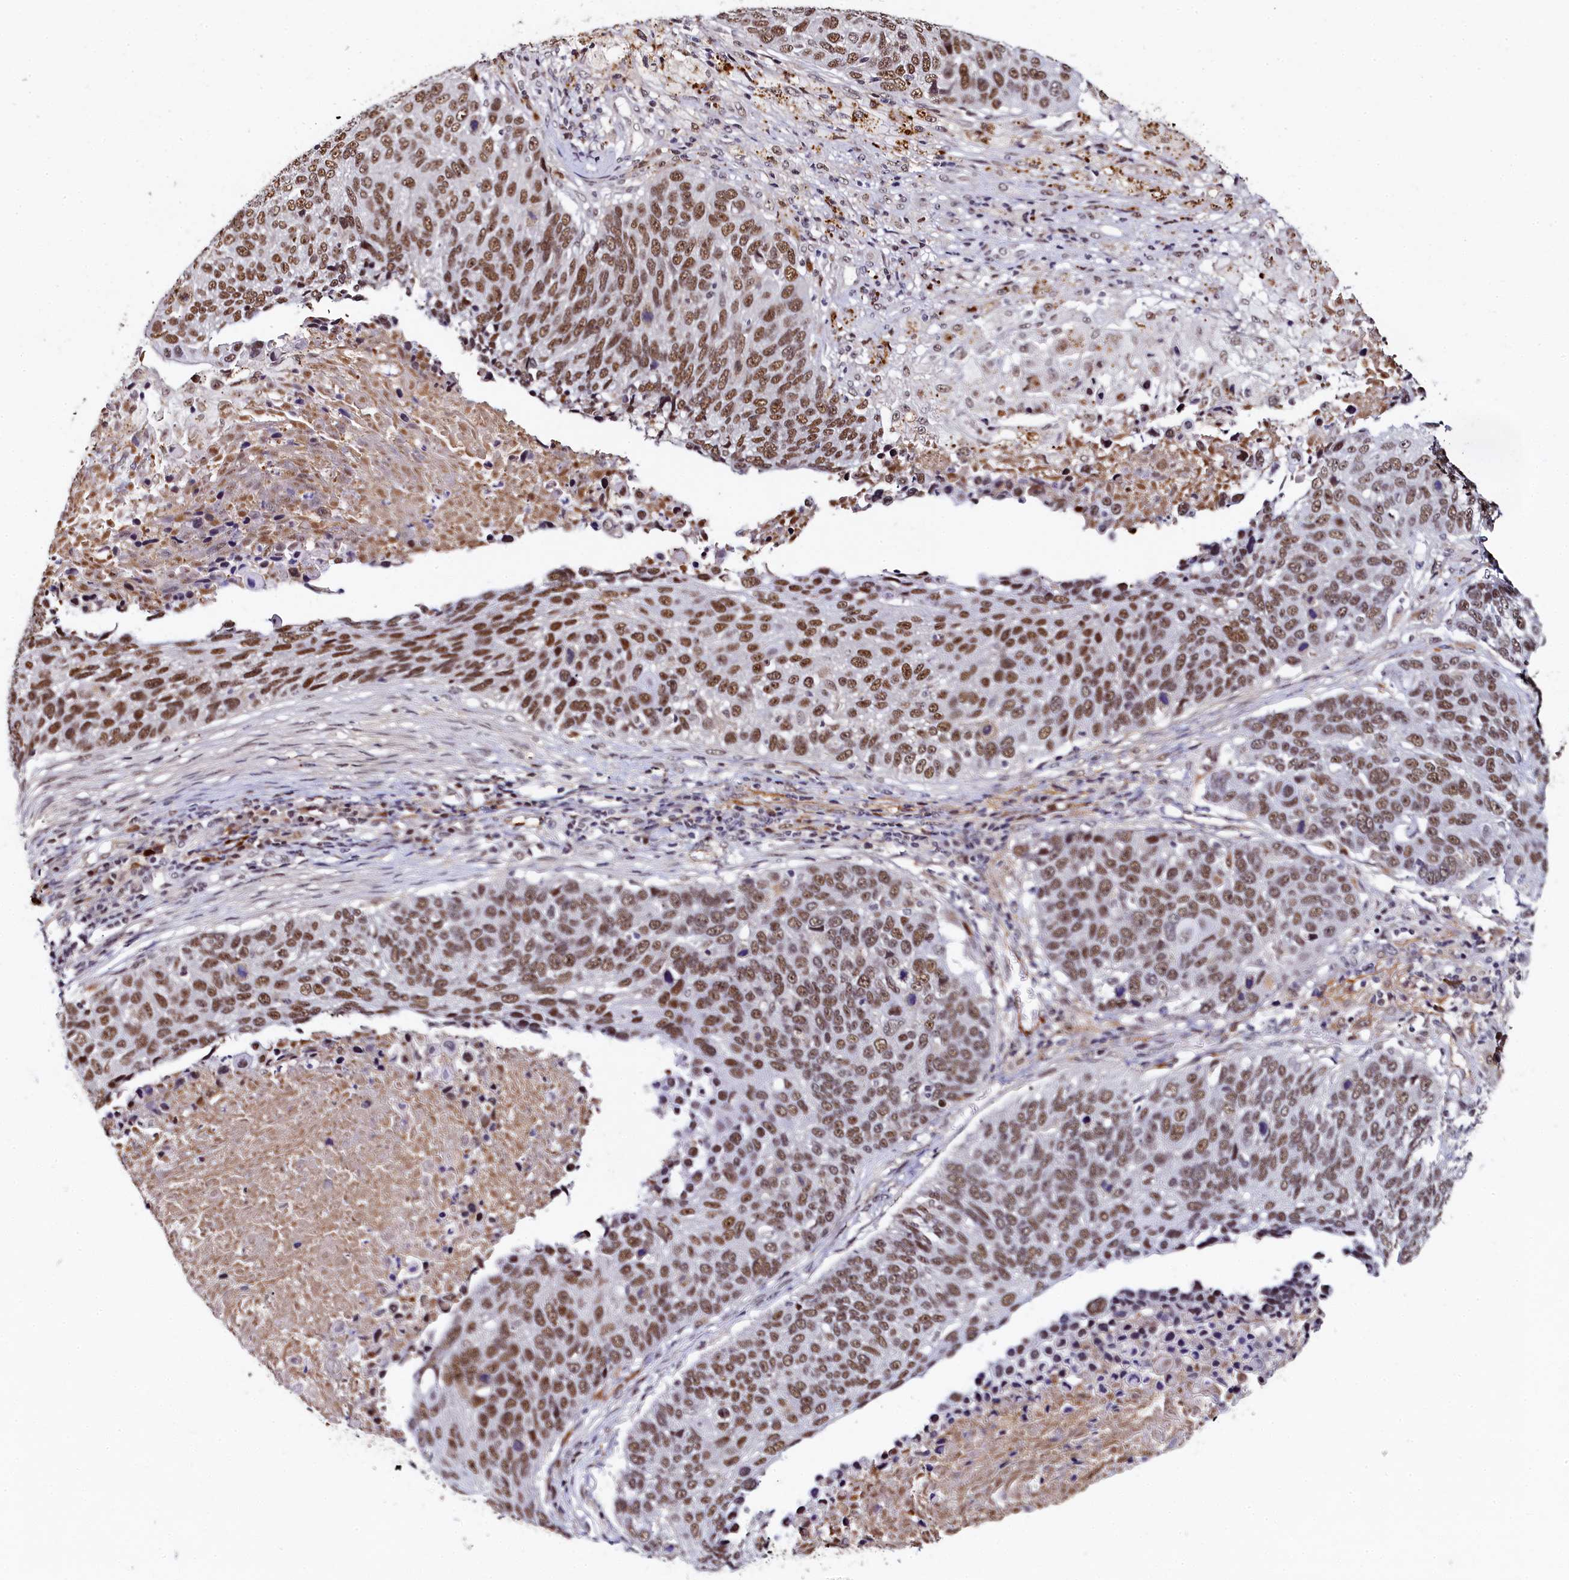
{"staining": {"intensity": "moderate", "quantity": ">75%", "location": "nuclear"}, "tissue": "lung cancer", "cell_type": "Tumor cells", "image_type": "cancer", "snomed": [{"axis": "morphology", "description": "Normal tissue, NOS"}, {"axis": "morphology", "description": "Squamous cell carcinoma, NOS"}, {"axis": "topography", "description": "Lymph node"}, {"axis": "topography", "description": "Lung"}], "caption": "The histopathology image reveals a brown stain indicating the presence of a protein in the nuclear of tumor cells in lung squamous cell carcinoma. Using DAB (brown) and hematoxylin (blue) stains, captured at high magnification using brightfield microscopy.", "gene": "INTS14", "patient": {"sex": "male", "age": 66}}